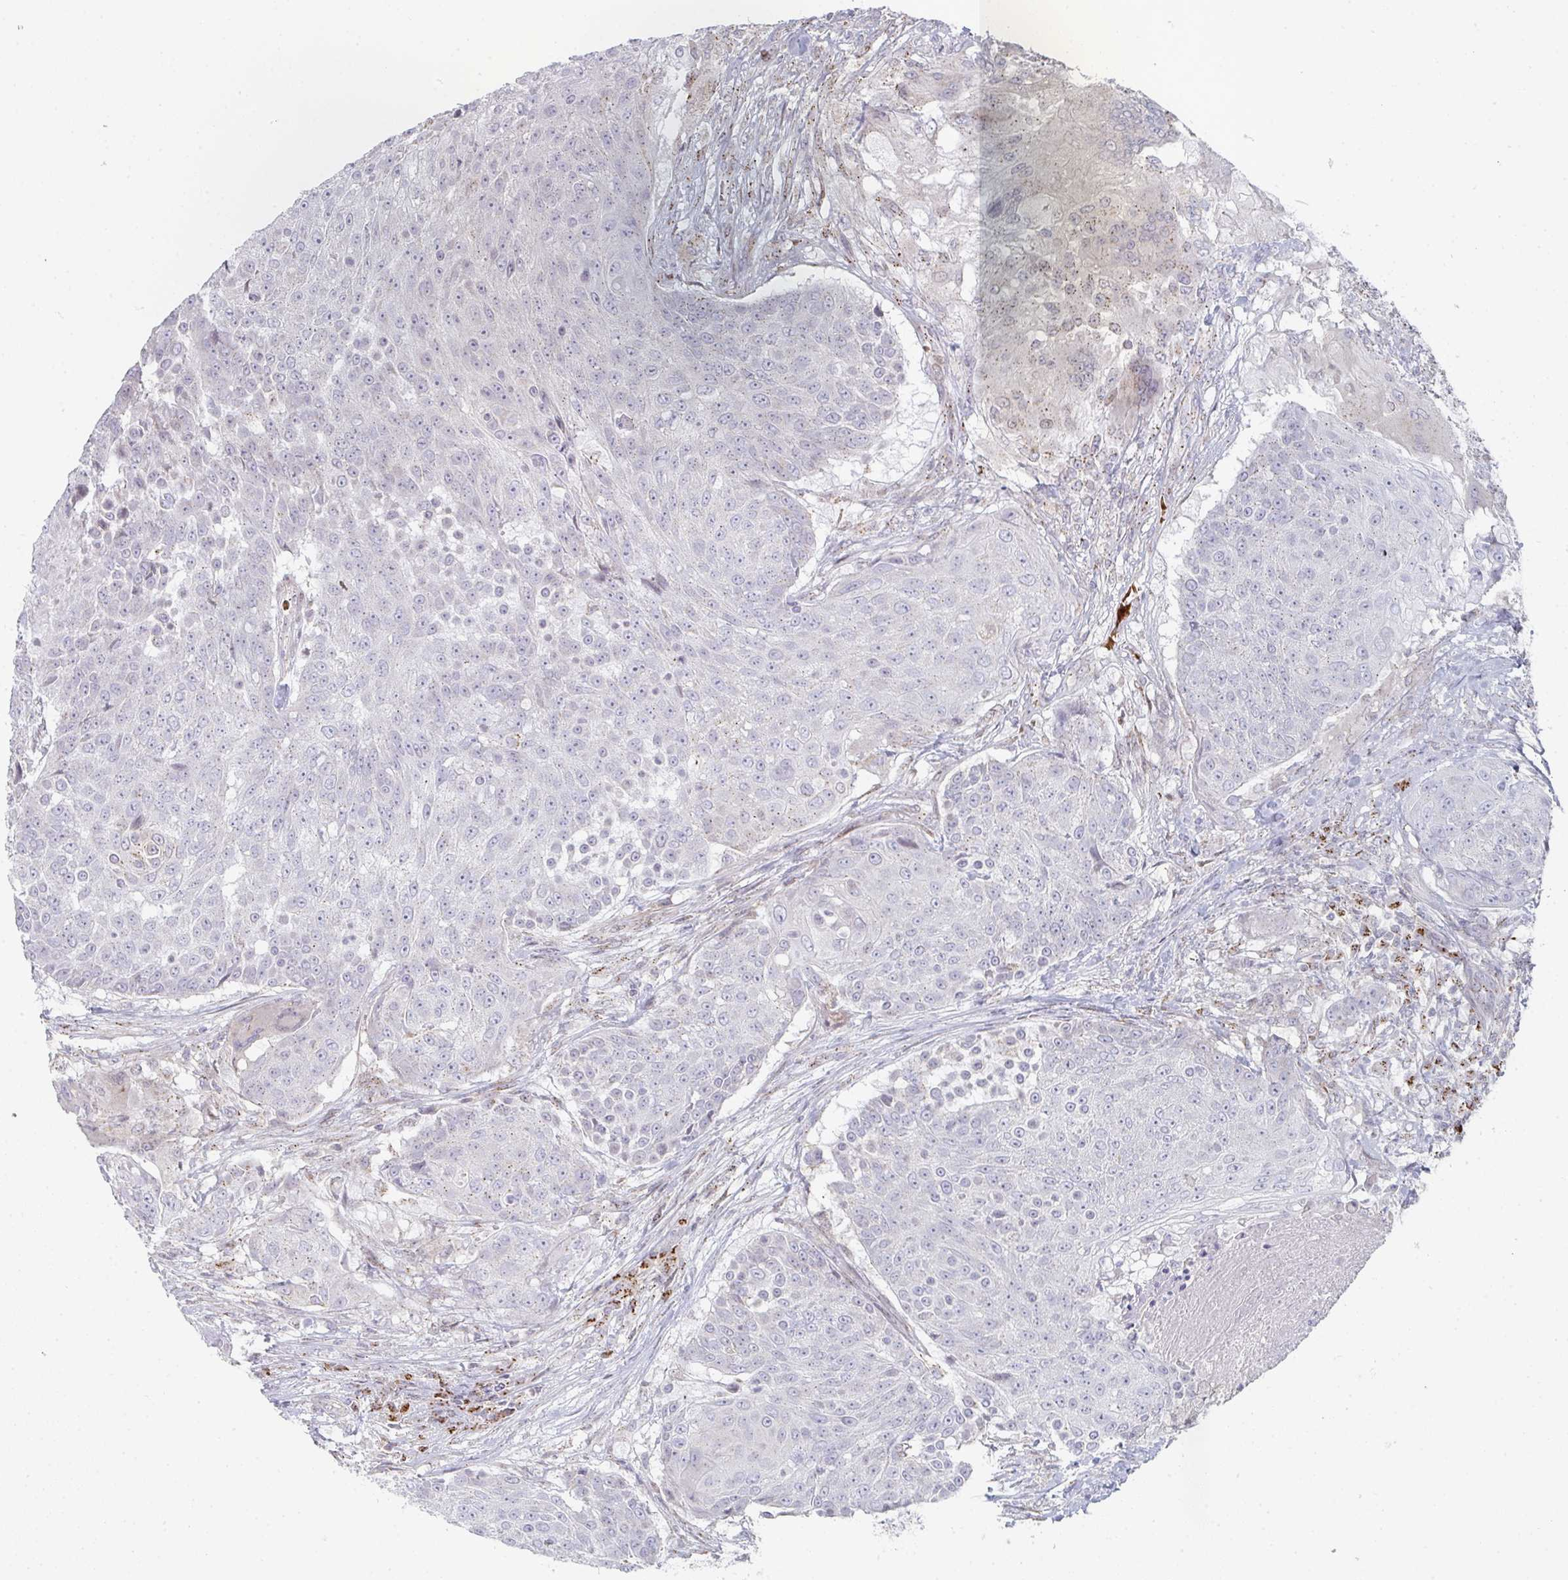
{"staining": {"intensity": "weak", "quantity": "<25%", "location": "cytoplasmic/membranous"}, "tissue": "urothelial cancer", "cell_type": "Tumor cells", "image_type": "cancer", "snomed": [{"axis": "morphology", "description": "Urothelial carcinoma, High grade"}, {"axis": "topography", "description": "Urinary bladder"}], "caption": "A high-resolution image shows immunohistochemistry (IHC) staining of urothelial cancer, which displays no significant expression in tumor cells. (DAB IHC visualized using brightfield microscopy, high magnification).", "gene": "ZNF526", "patient": {"sex": "female", "age": 63}}